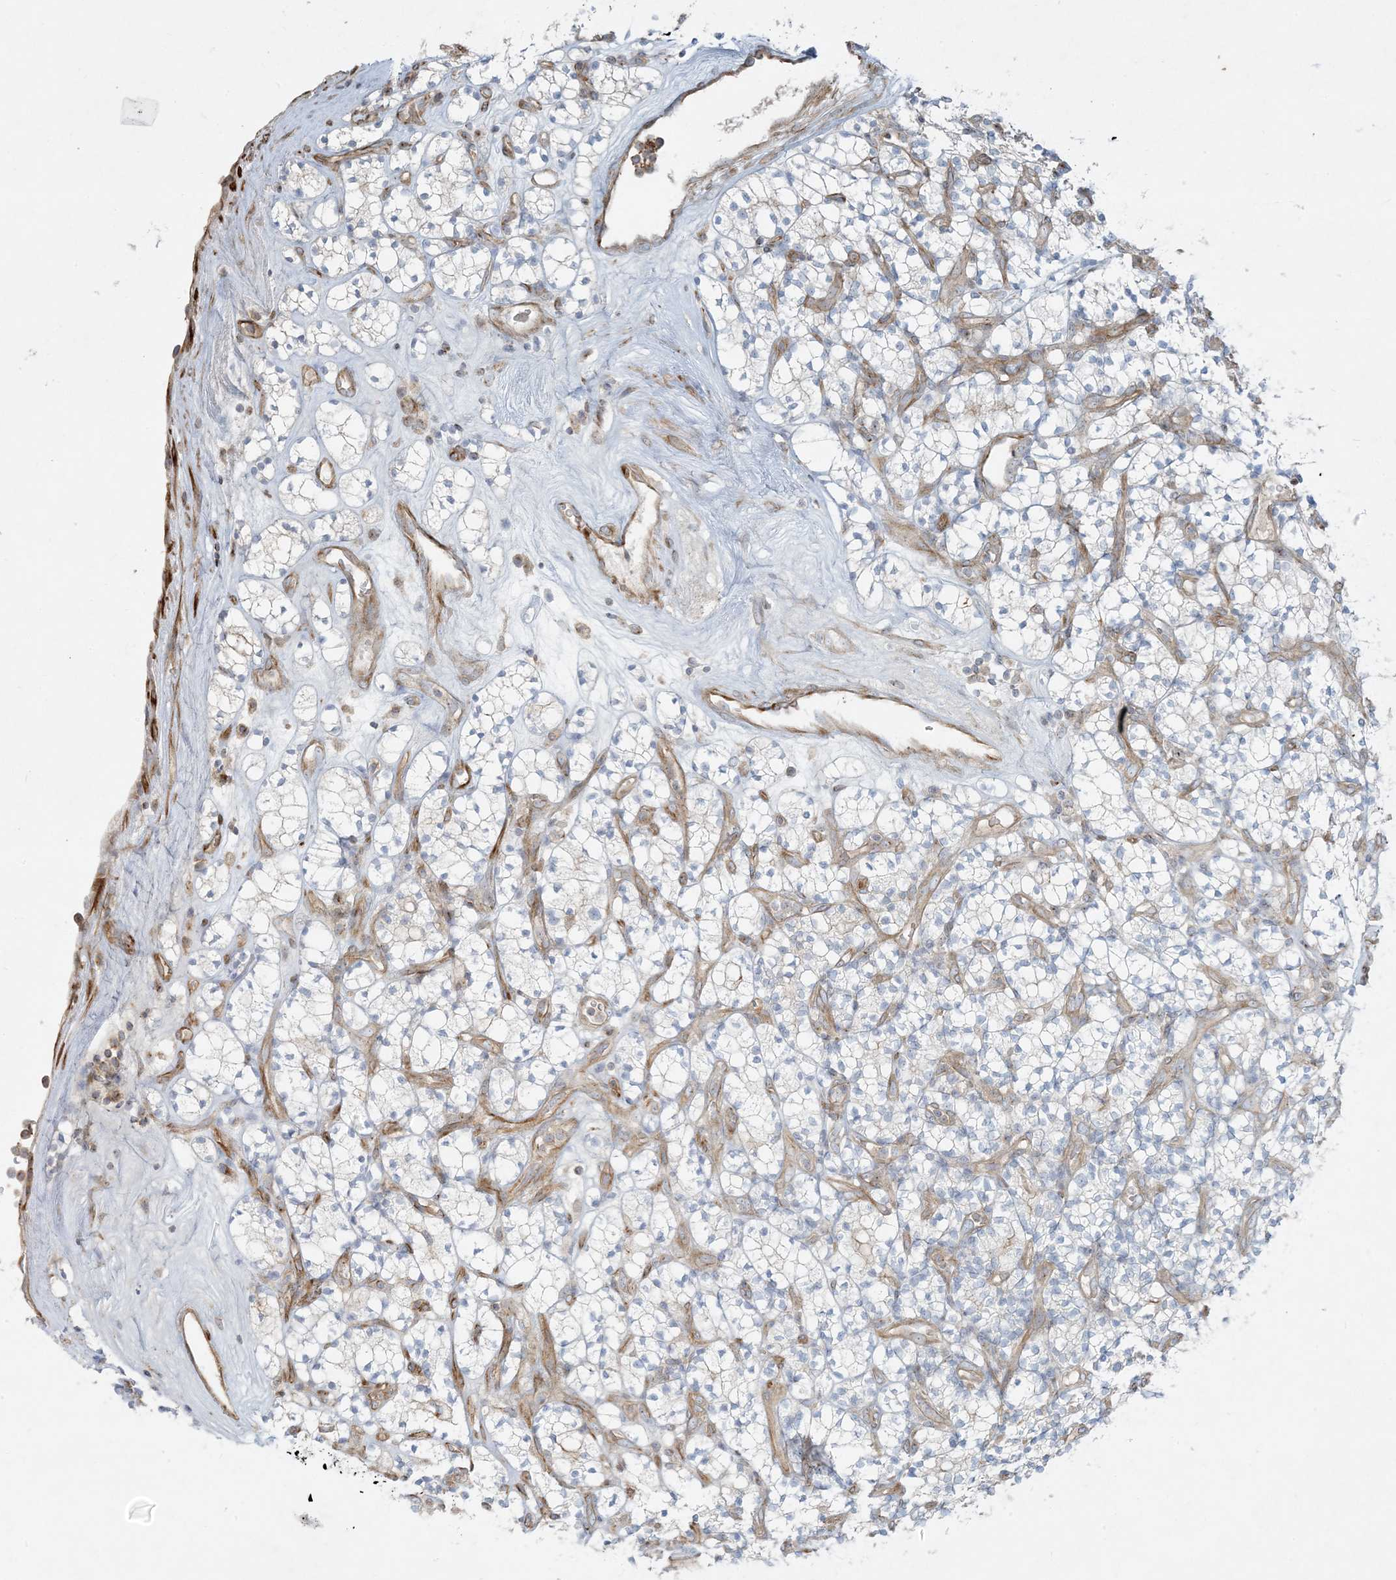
{"staining": {"intensity": "negative", "quantity": "none", "location": "none"}, "tissue": "renal cancer", "cell_type": "Tumor cells", "image_type": "cancer", "snomed": [{"axis": "morphology", "description": "Adenocarcinoma, NOS"}, {"axis": "topography", "description": "Kidney"}], "caption": "Immunohistochemistry (IHC) image of adenocarcinoma (renal) stained for a protein (brown), which displays no expression in tumor cells.", "gene": "PIK3R4", "patient": {"sex": "male", "age": 77}}